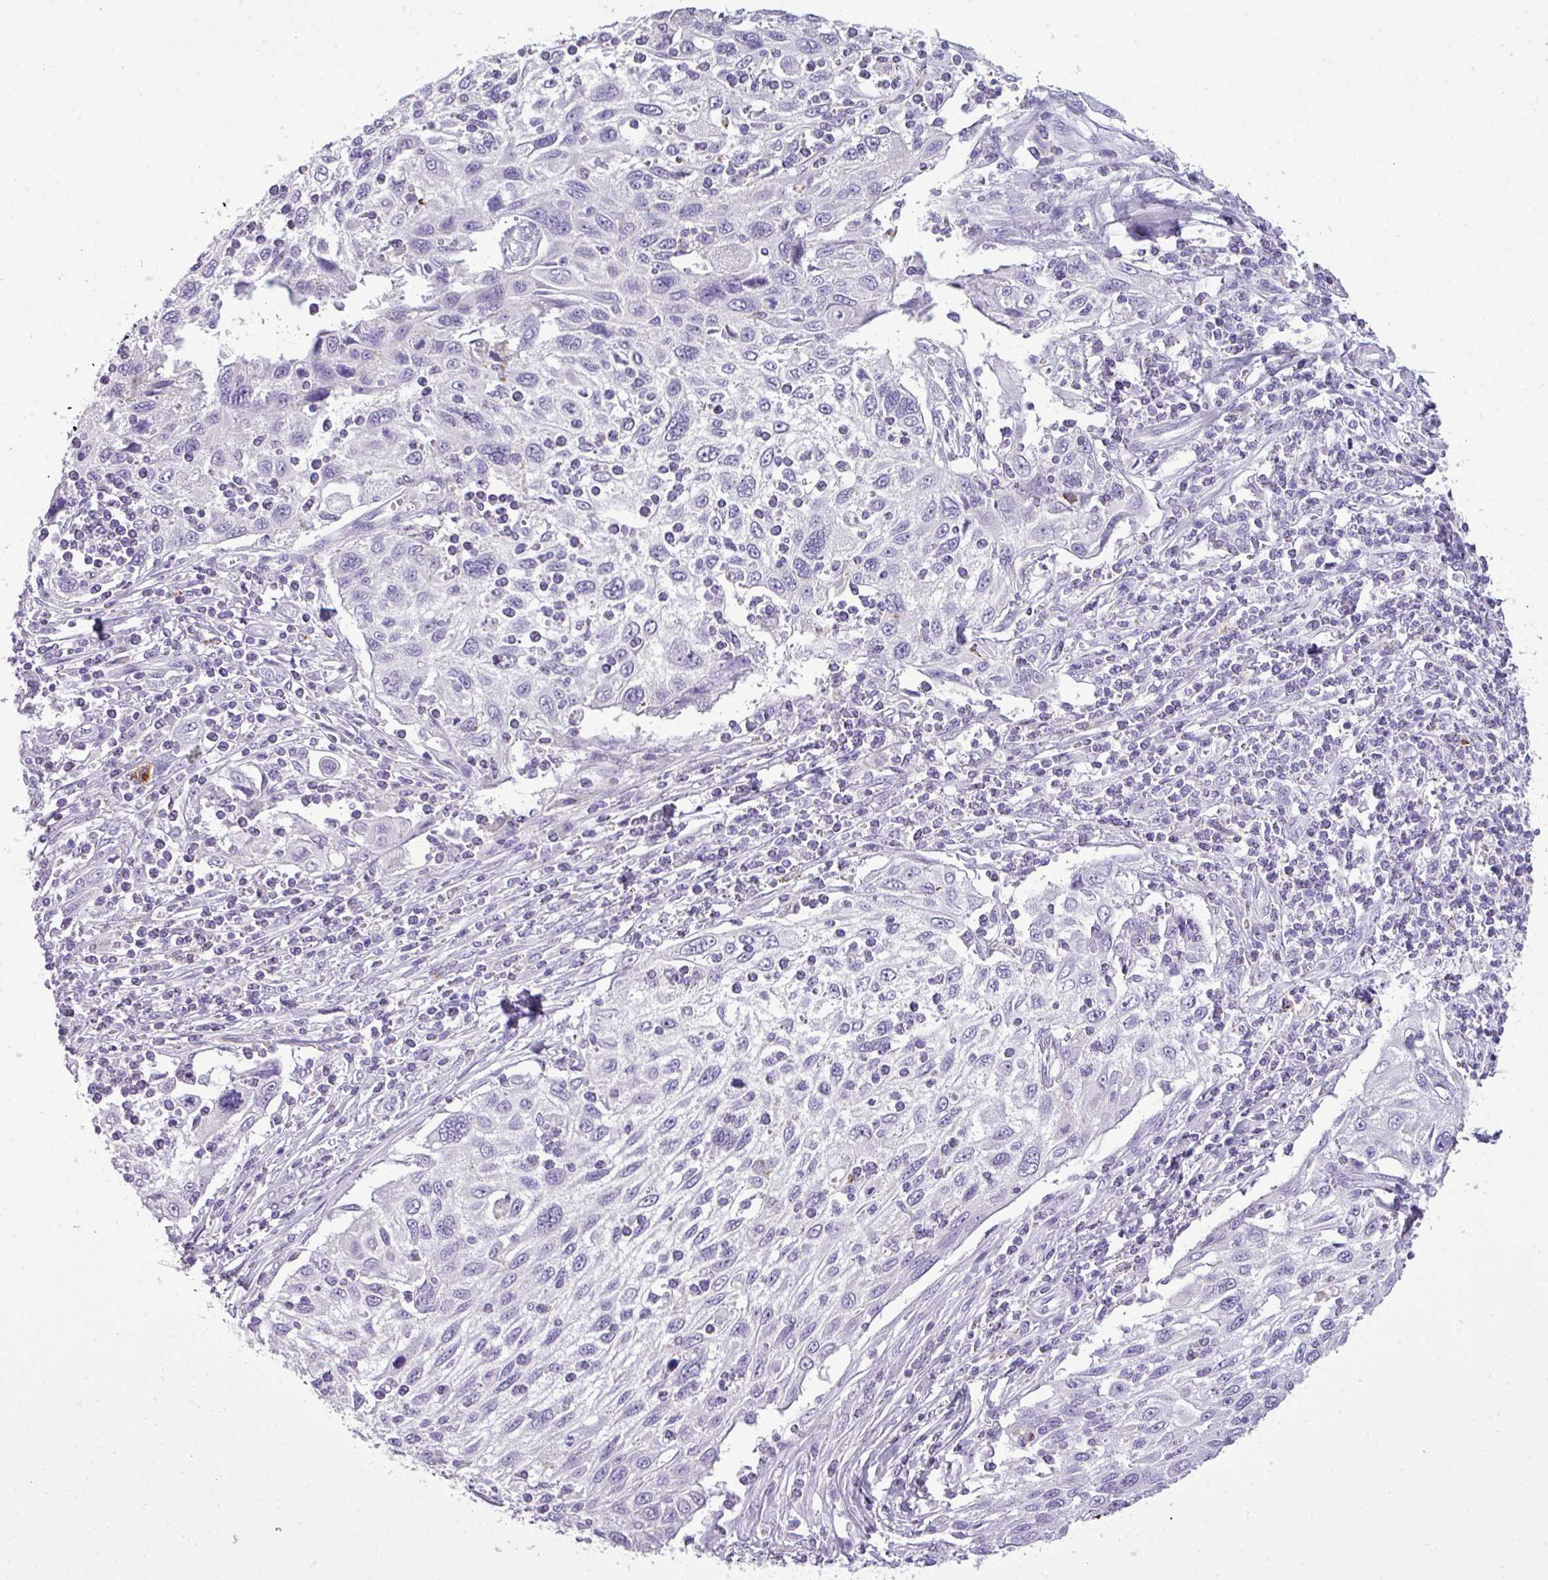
{"staining": {"intensity": "negative", "quantity": "none", "location": "none"}, "tissue": "cervical cancer", "cell_type": "Tumor cells", "image_type": "cancer", "snomed": [{"axis": "morphology", "description": "Squamous cell carcinoma, NOS"}, {"axis": "topography", "description": "Cervix"}], "caption": "Protein analysis of cervical squamous cell carcinoma displays no significant expression in tumor cells.", "gene": "RBMXL2", "patient": {"sex": "female", "age": 70}}